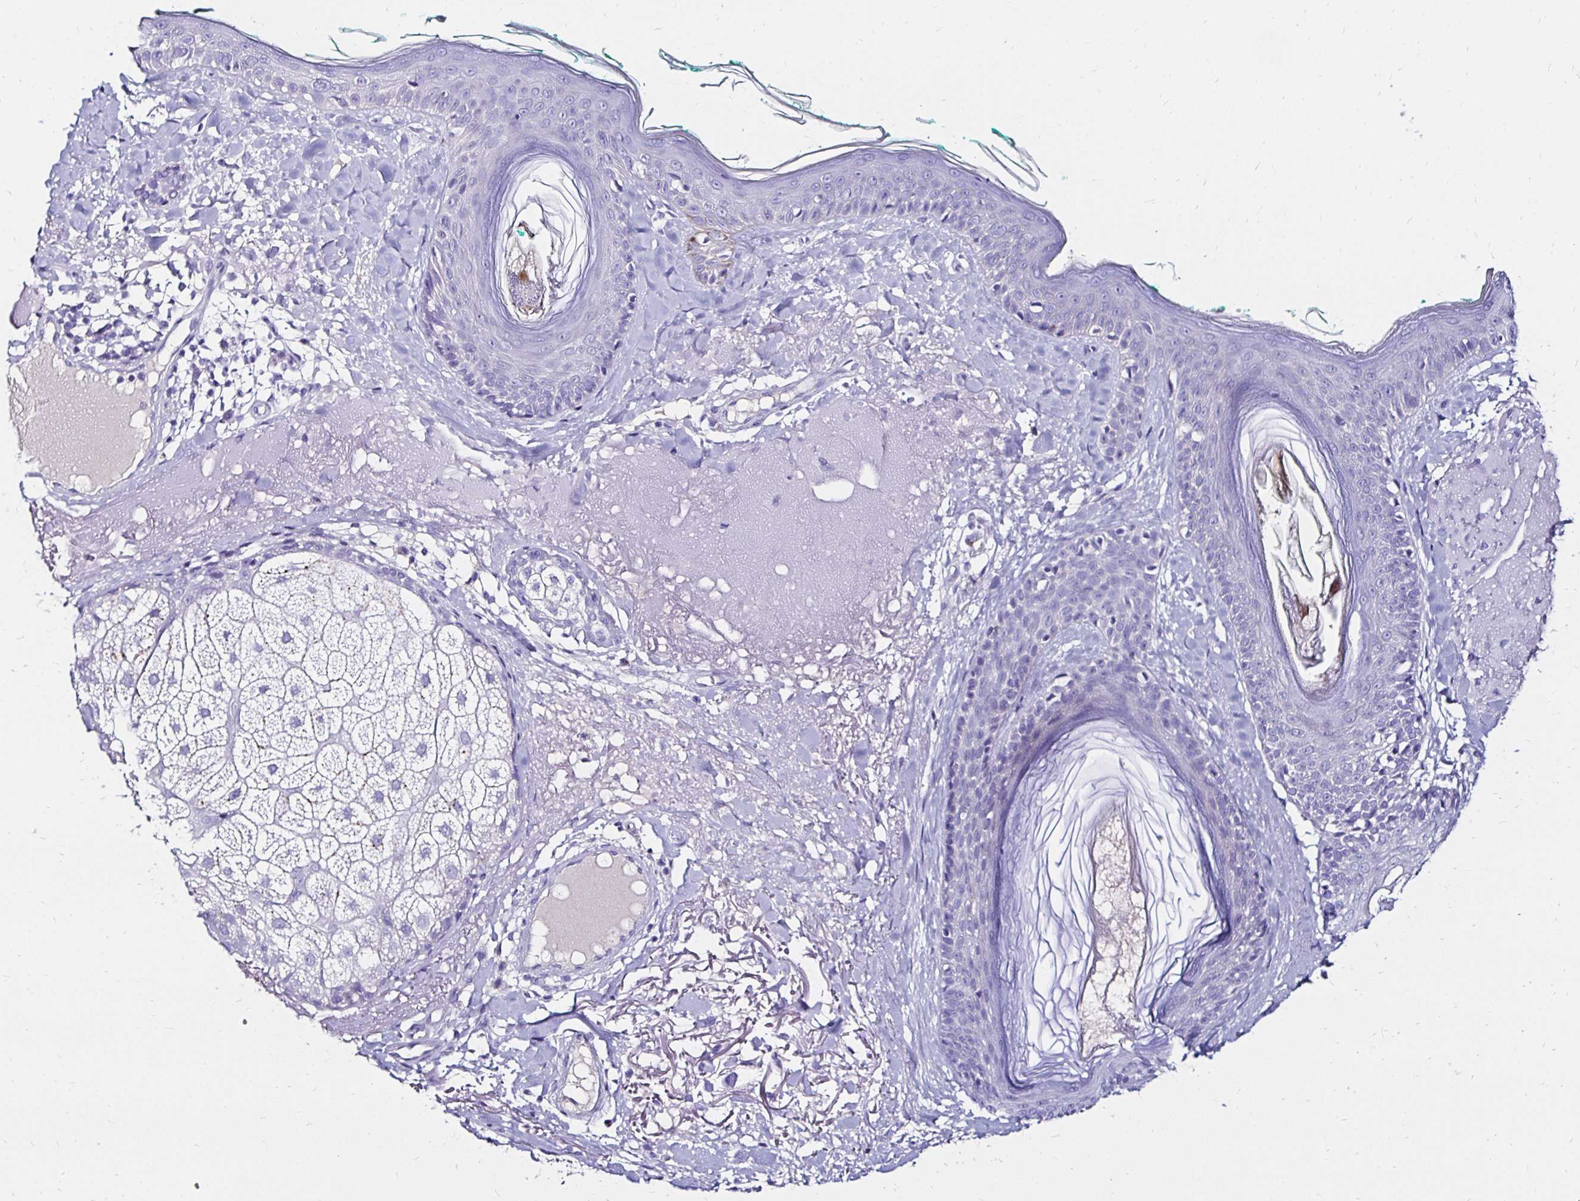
{"staining": {"intensity": "negative", "quantity": "none", "location": "none"}, "tissue": "skin", "cell_type": "Fibroblasts", "image_type": "normal", "snomed": [{"axis": "morphology", "description": "Normal tissue, NOS"}, {"axis": "topography", "description": "Skin"}], "caption": "Fibroblasts show no significant protein expression in normal skin. (DAB immunohistochemistry visualized using brightfield microscopy, high magnification).", "gene": "KCNT1", "patient": {"sex": "male", "age": 73}}